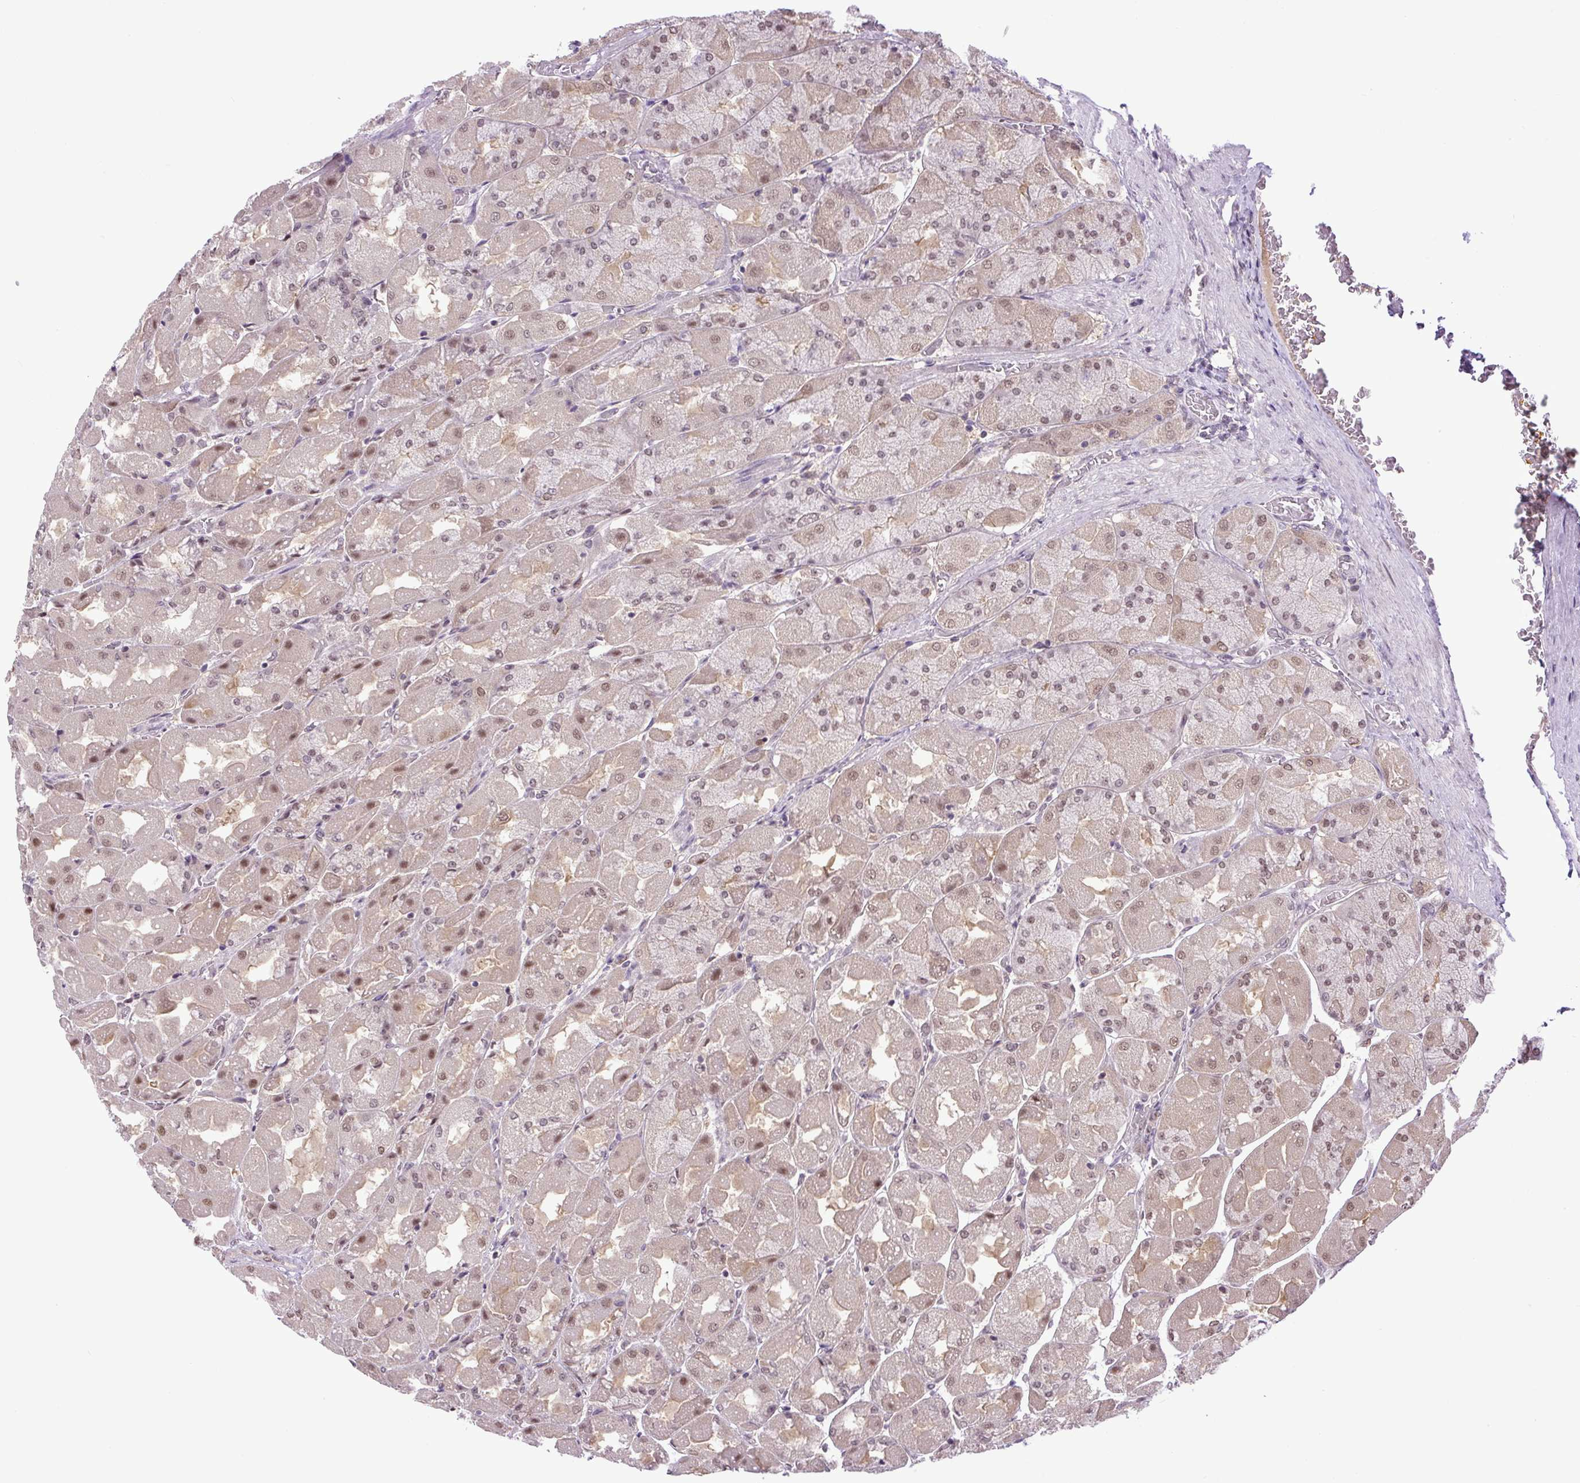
{"staining": {"intensity": "moderate", "quantity": ">75%", "location": "nuclear"}, "tissue": "stomach", "cell_type": "Glandular cells", "image_type": "normal", "snomed": [{"axis": "morphology", "description": "Normal tissue, NOS"}, {"axis": "topography", "description": "Stomach"}], "caption": "Immunohistochemical staining of normal stomach exhibits medium levels of moderate nuclear staining in approximately >75% of glandular cells. (Brightfield microscopy of DAB IHC at high magnification).", "gene": "SGTA", "patient": {"sex": "female", "age": 61}}